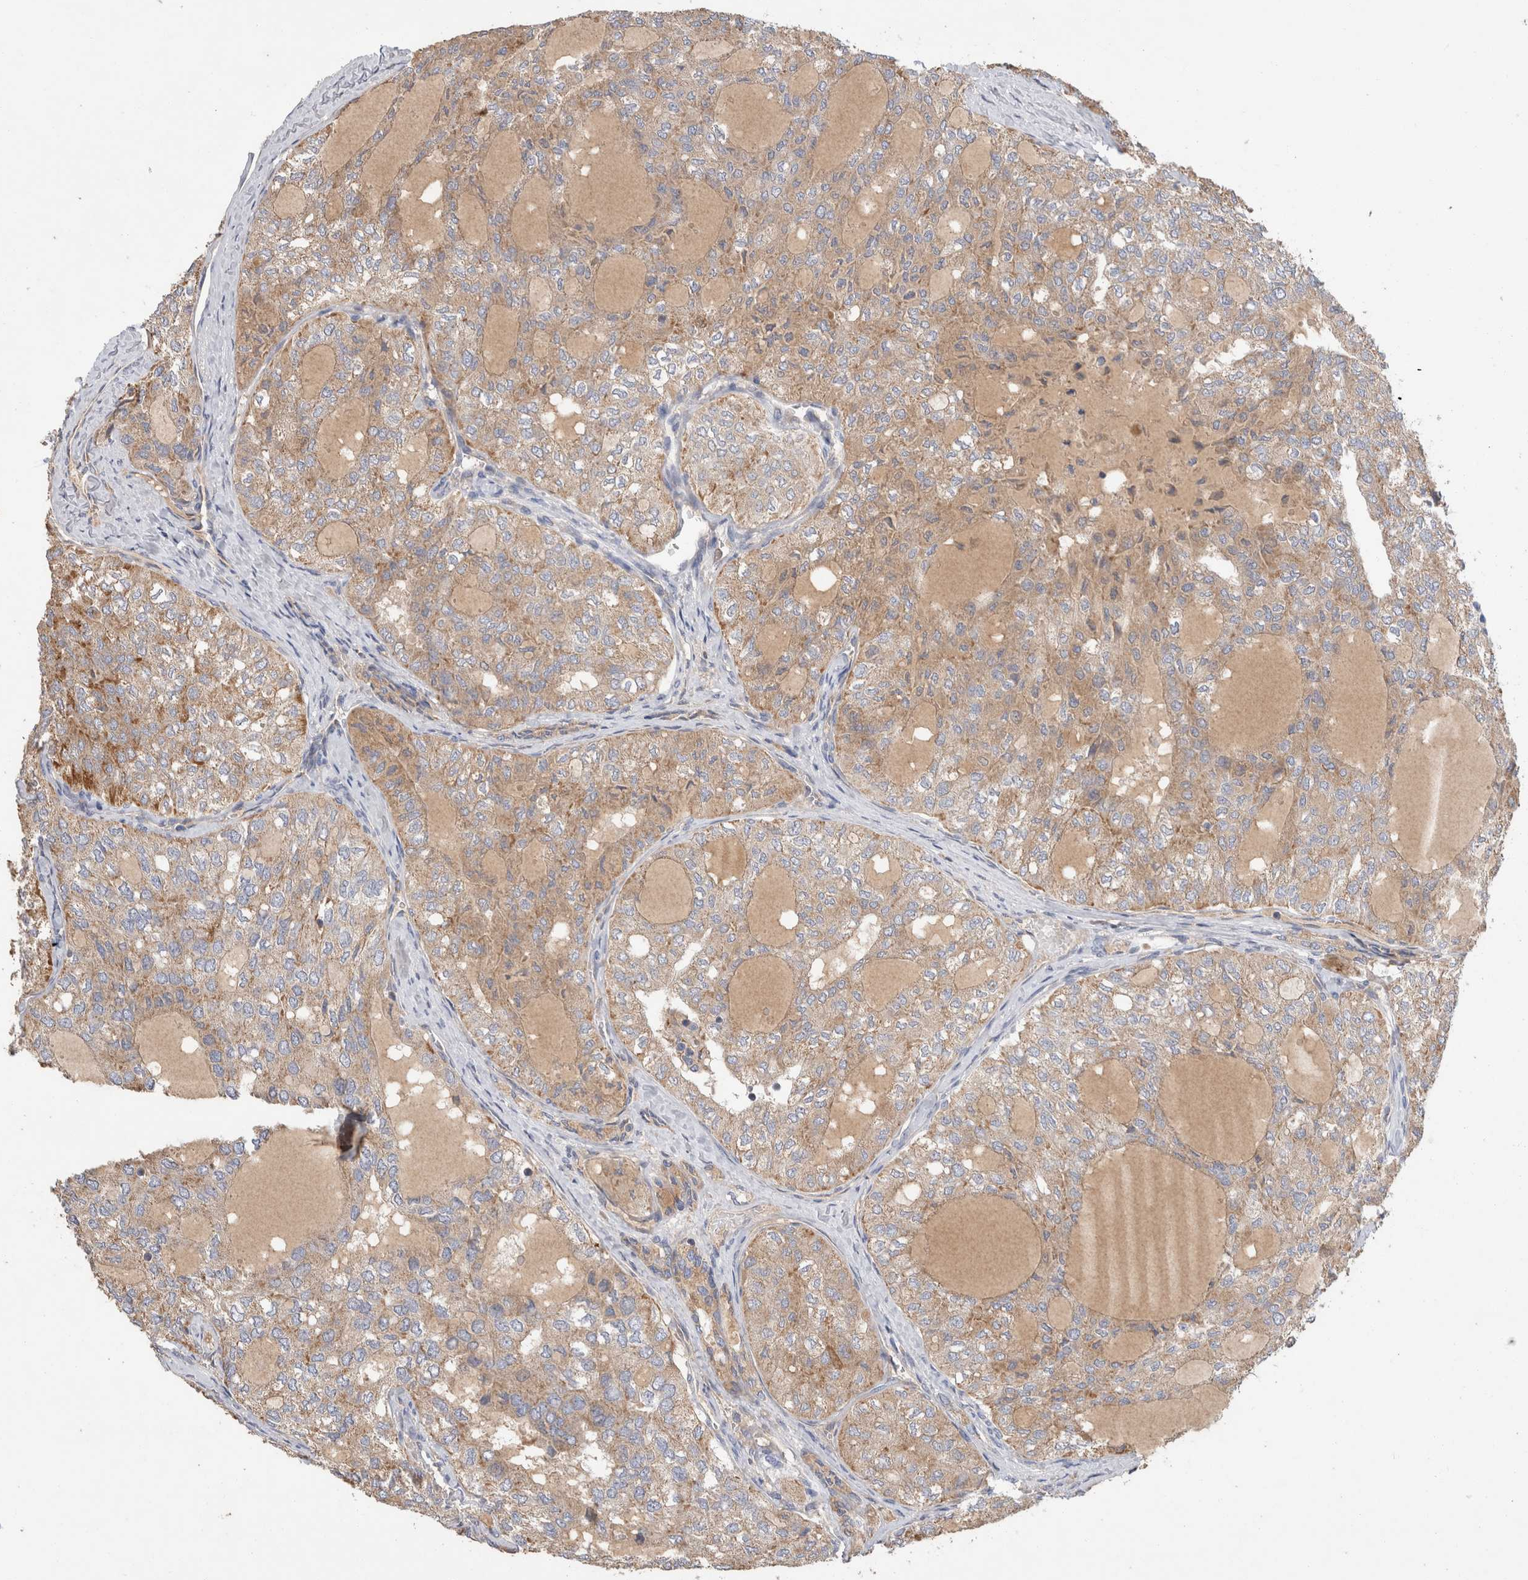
{"staining": {"intensity": "weak", "quantity": ">75%", "location": "cytoplasmic/membranous"}, "tissue": "thyroid cancer", "cell_type": "Tumor cells", "image_type": "cancer", "snomed": [{"axis": "morphology", "description": "Follicular adenoma carcinoma, NOS"}, {"axis": "topography", "description": "Thyroid gland"}], "caption": "There is low levels of weak cytoplasmic/membranous positivity in tumor cells of thyroid cancer (follicular adenoma carcinoma), as demonstrated by immunohistochemical staining (brown color).", "gene": "IARS2", "patient": {"sex": "male", "age": 75}}